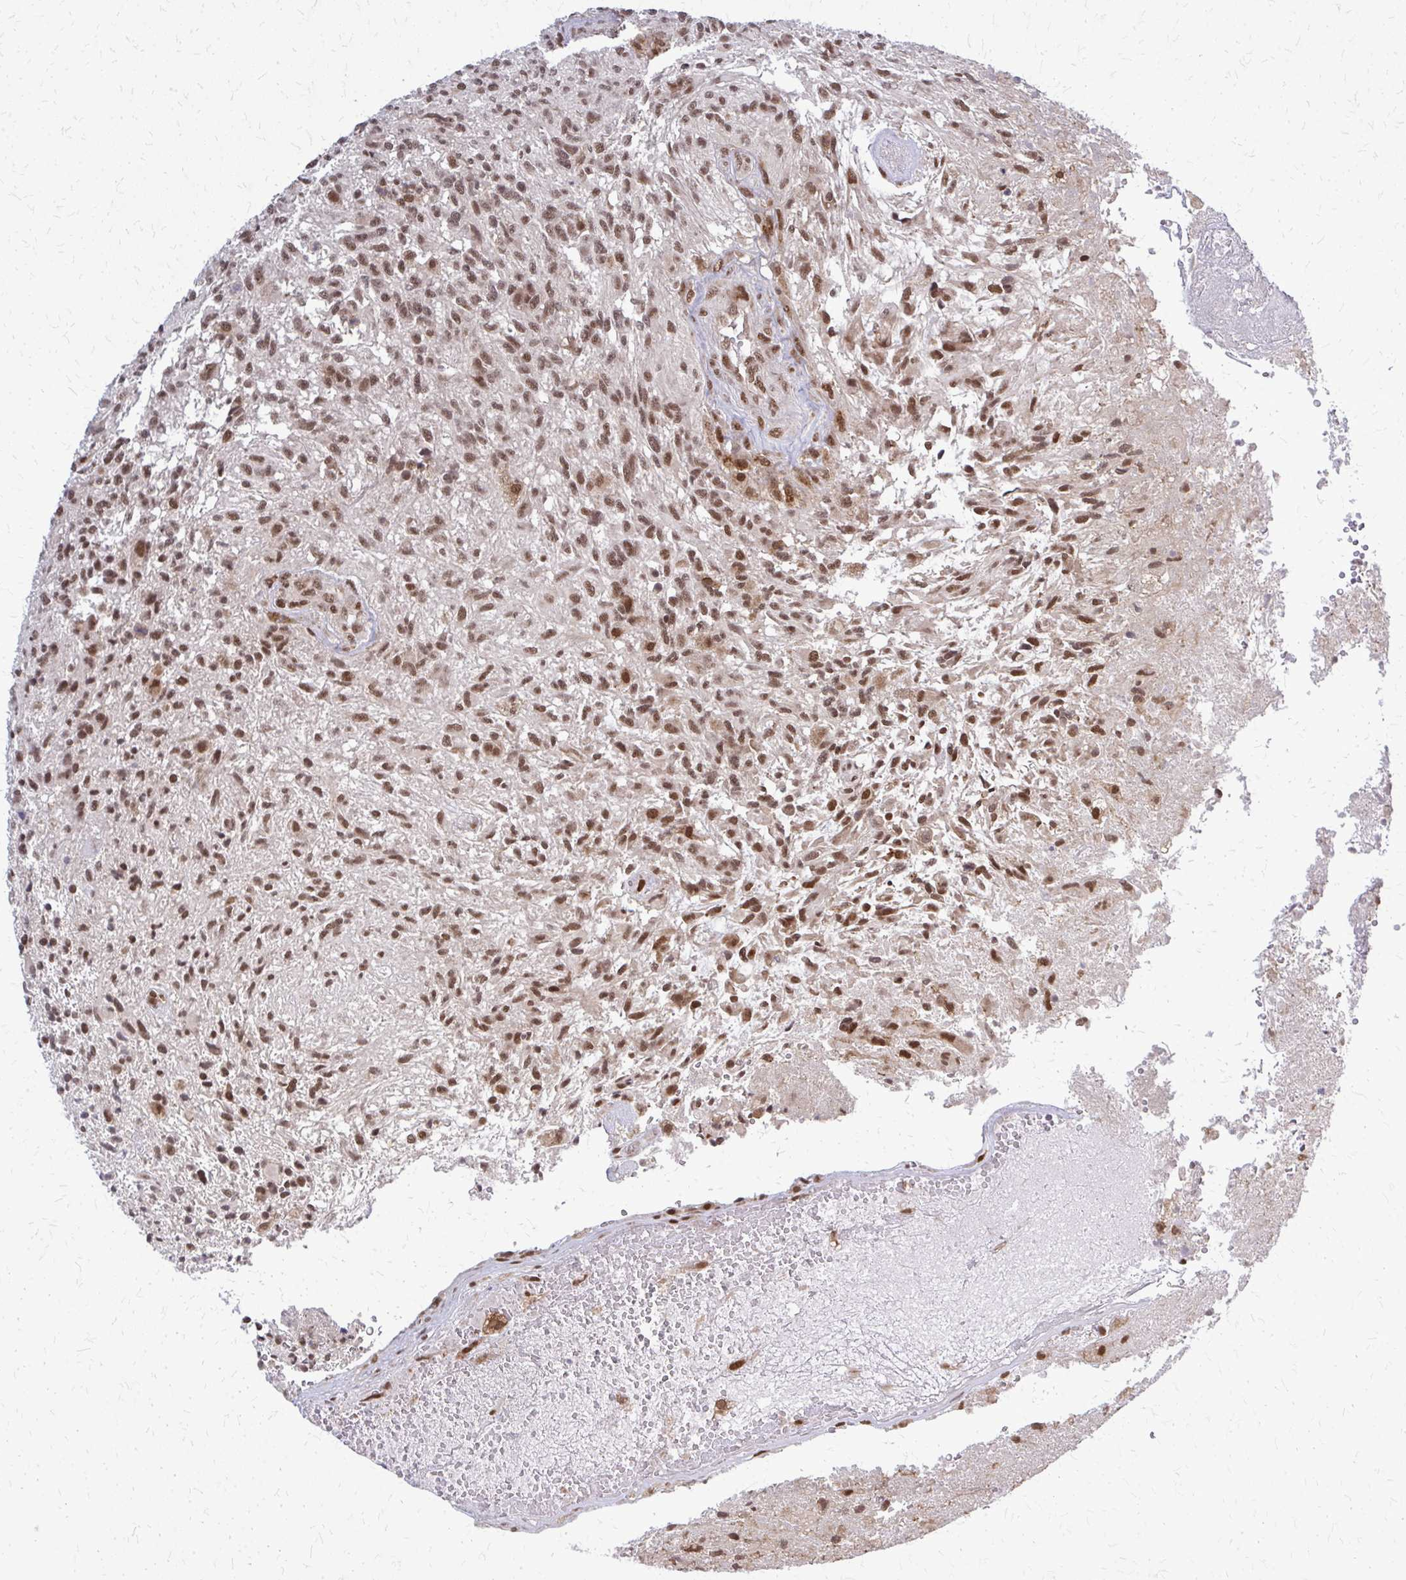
{"staining": {"intensity": "moderate", "quantity": ">75%", "location": "nuclear"}, "tissue": "glioma", "cell_type": "Tumor cells", "image_type": "cancer", "snomed": [{"axis": "morphology", "description": "Glioma, malignant, High grade"}, {"axis": "topography", "description": "Brain"}], "caption": "High-magnification brightfield microscopy of malignant high-grade glioma stained with DAB (brown) and counterstained with hematoxylin (blue). tumor cells exhibit moderate nuclear positivity is appreciated in about>75% of cells. (Brightfield microscopy of DAB IHC at high magnification).", "gene": "HDAC3", "patient": {"sex": "male", "age": 56}}